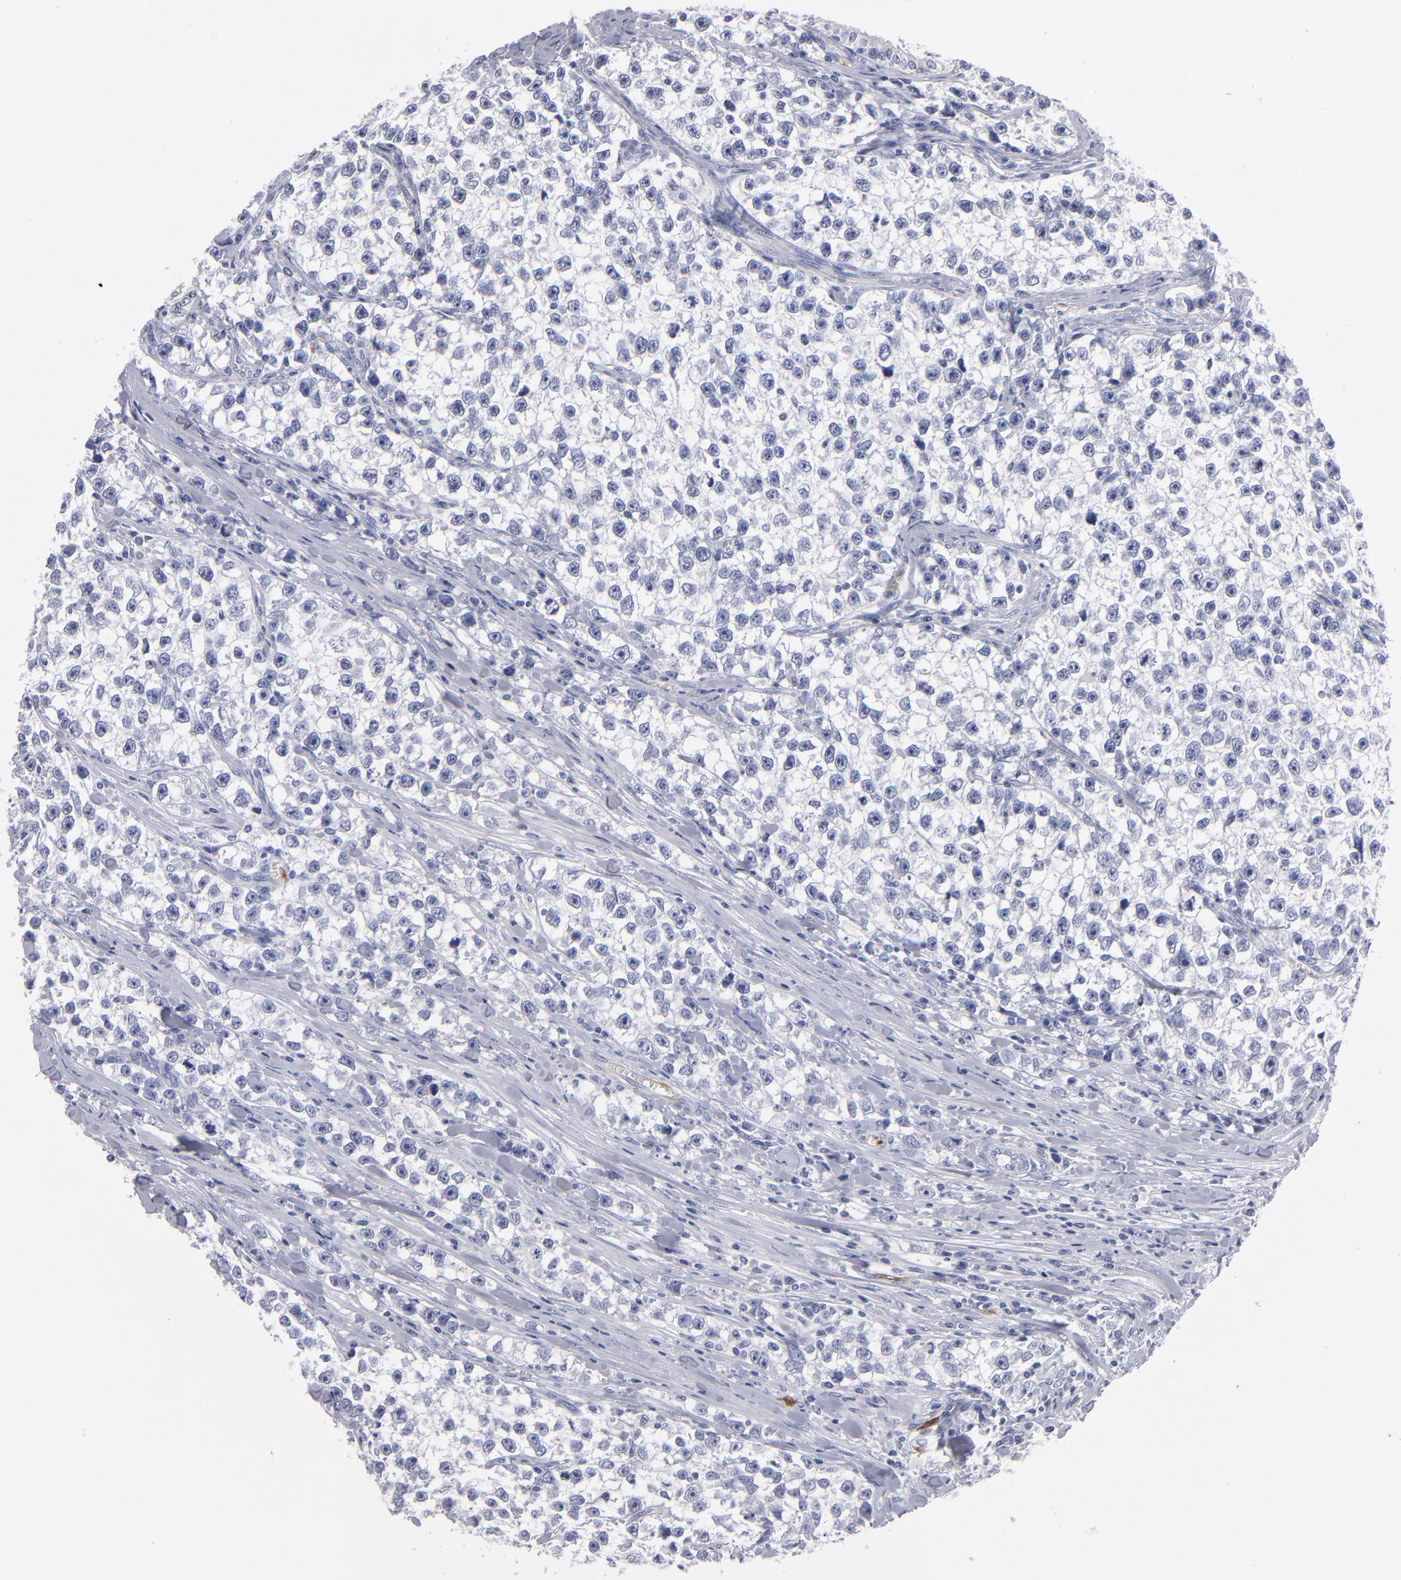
{"staining": {"intensity": "negative", "quantity": "none", "location": "none"}, "tissue": "testis cancer", "cell_type": "Tumor cells", "image_type": "cancer", "snomed": [{"axis": "morphology", "description": "Seminoma, NOS"}, {"axis": "morphology", "description": "Carcinoma, Embryonal, NOS"}, {"axis": "topography", "description": "Testis"}], "caption": "Testis cancer (seminoma) was stained to show a protein in brown. There is no significant staining in tumor cells.", "gene": "FABP4", "patient": {"sex": "male", "age": 30}}